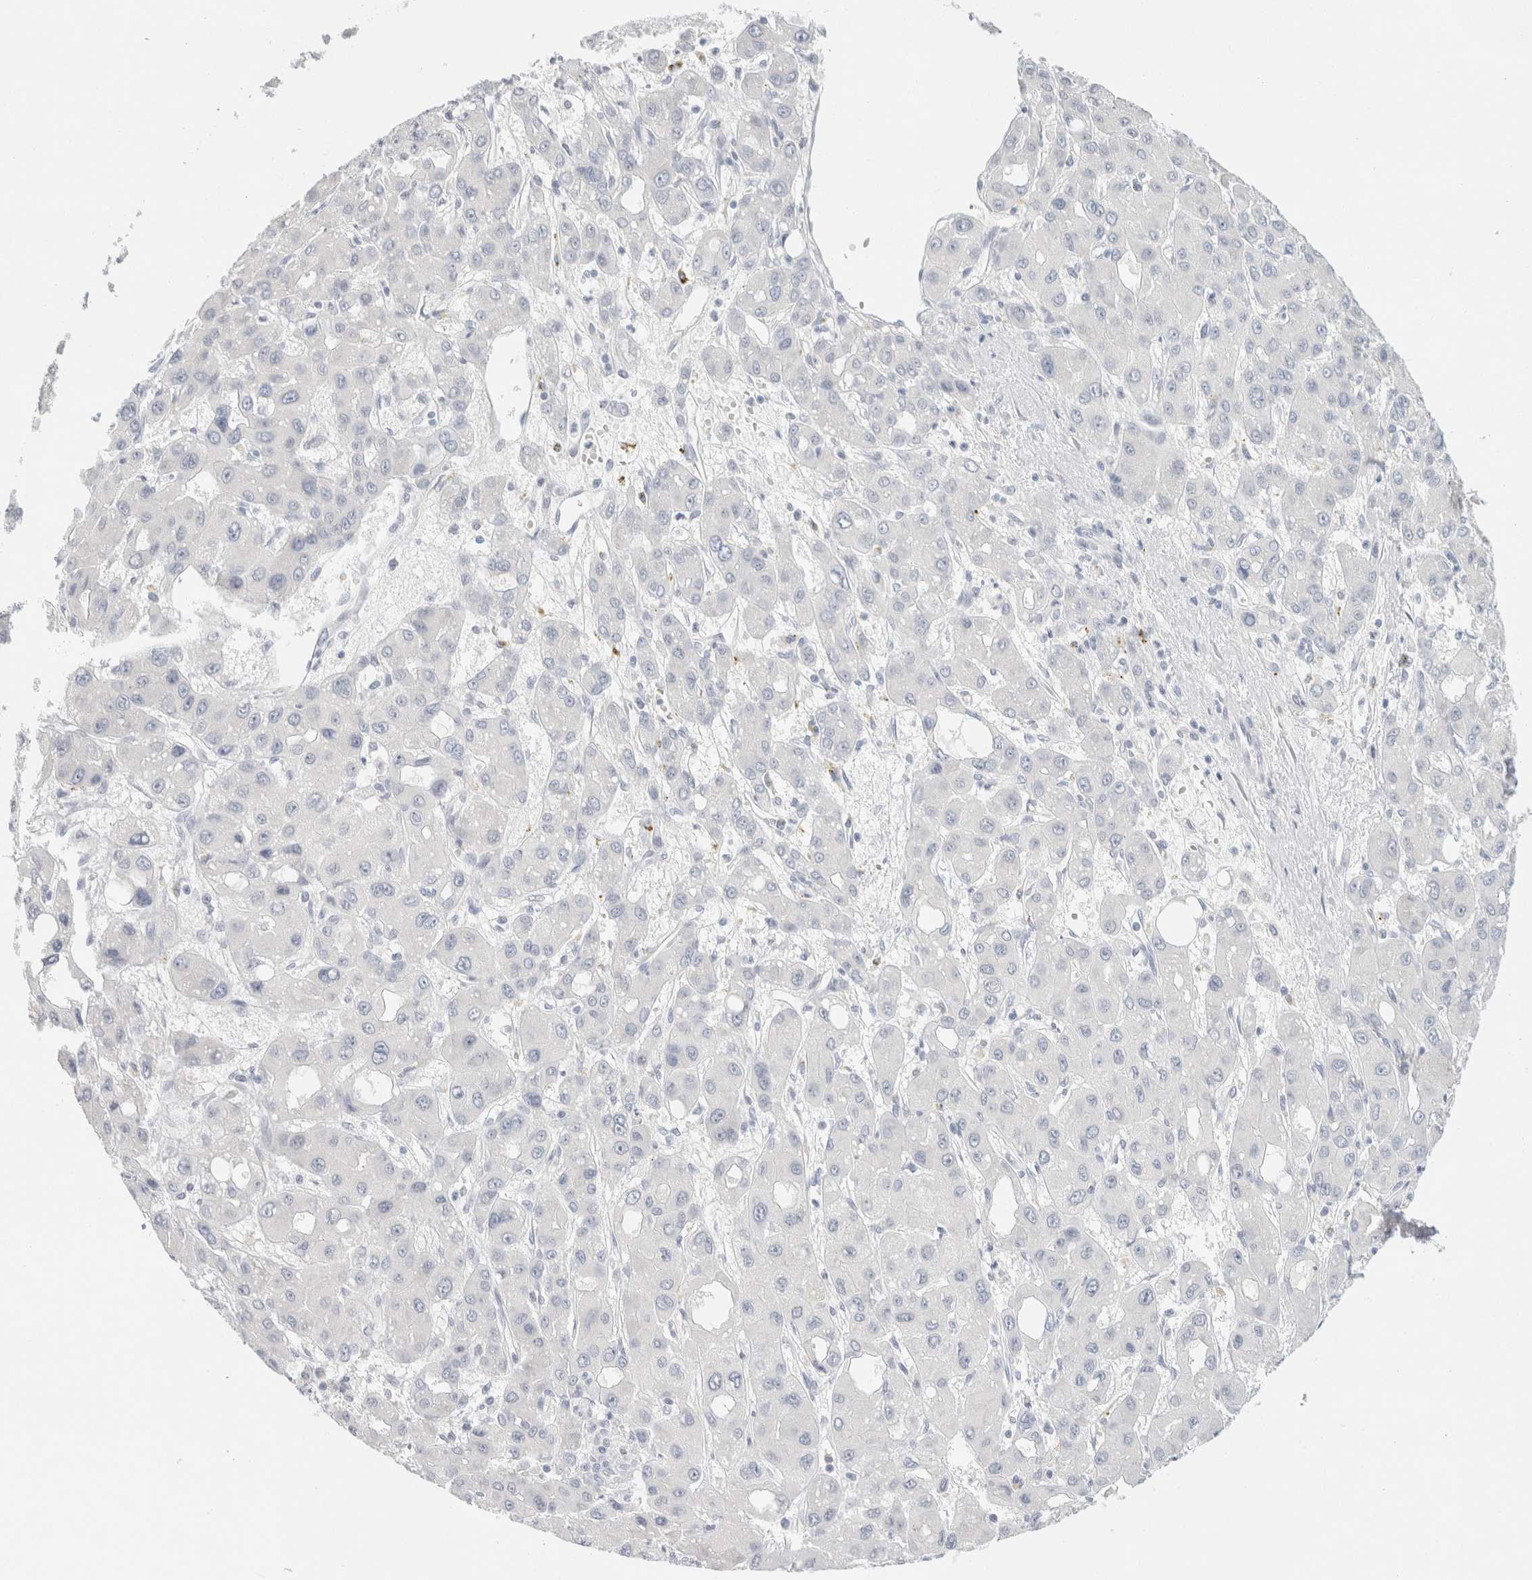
{"staining": {"intensity": "negative", "quantity": "none", "location": "none"}, "tissue": "liver cancer", "cell_type": "Tumor cells", "image_type": "cancer", "snomed": [{"axis": "morphology", "description": "Carcinoma, Hepatocellular, NOS"}, {"axis": "topography", "description": "Liver"}], "caption": "This is a micrograph of IHC staining of liver cancer (hepatocellular carcinoma), which shows no staining in tumor cells.", "gene": "NEFM", "patient": {"sex": "male", "age": 55}}